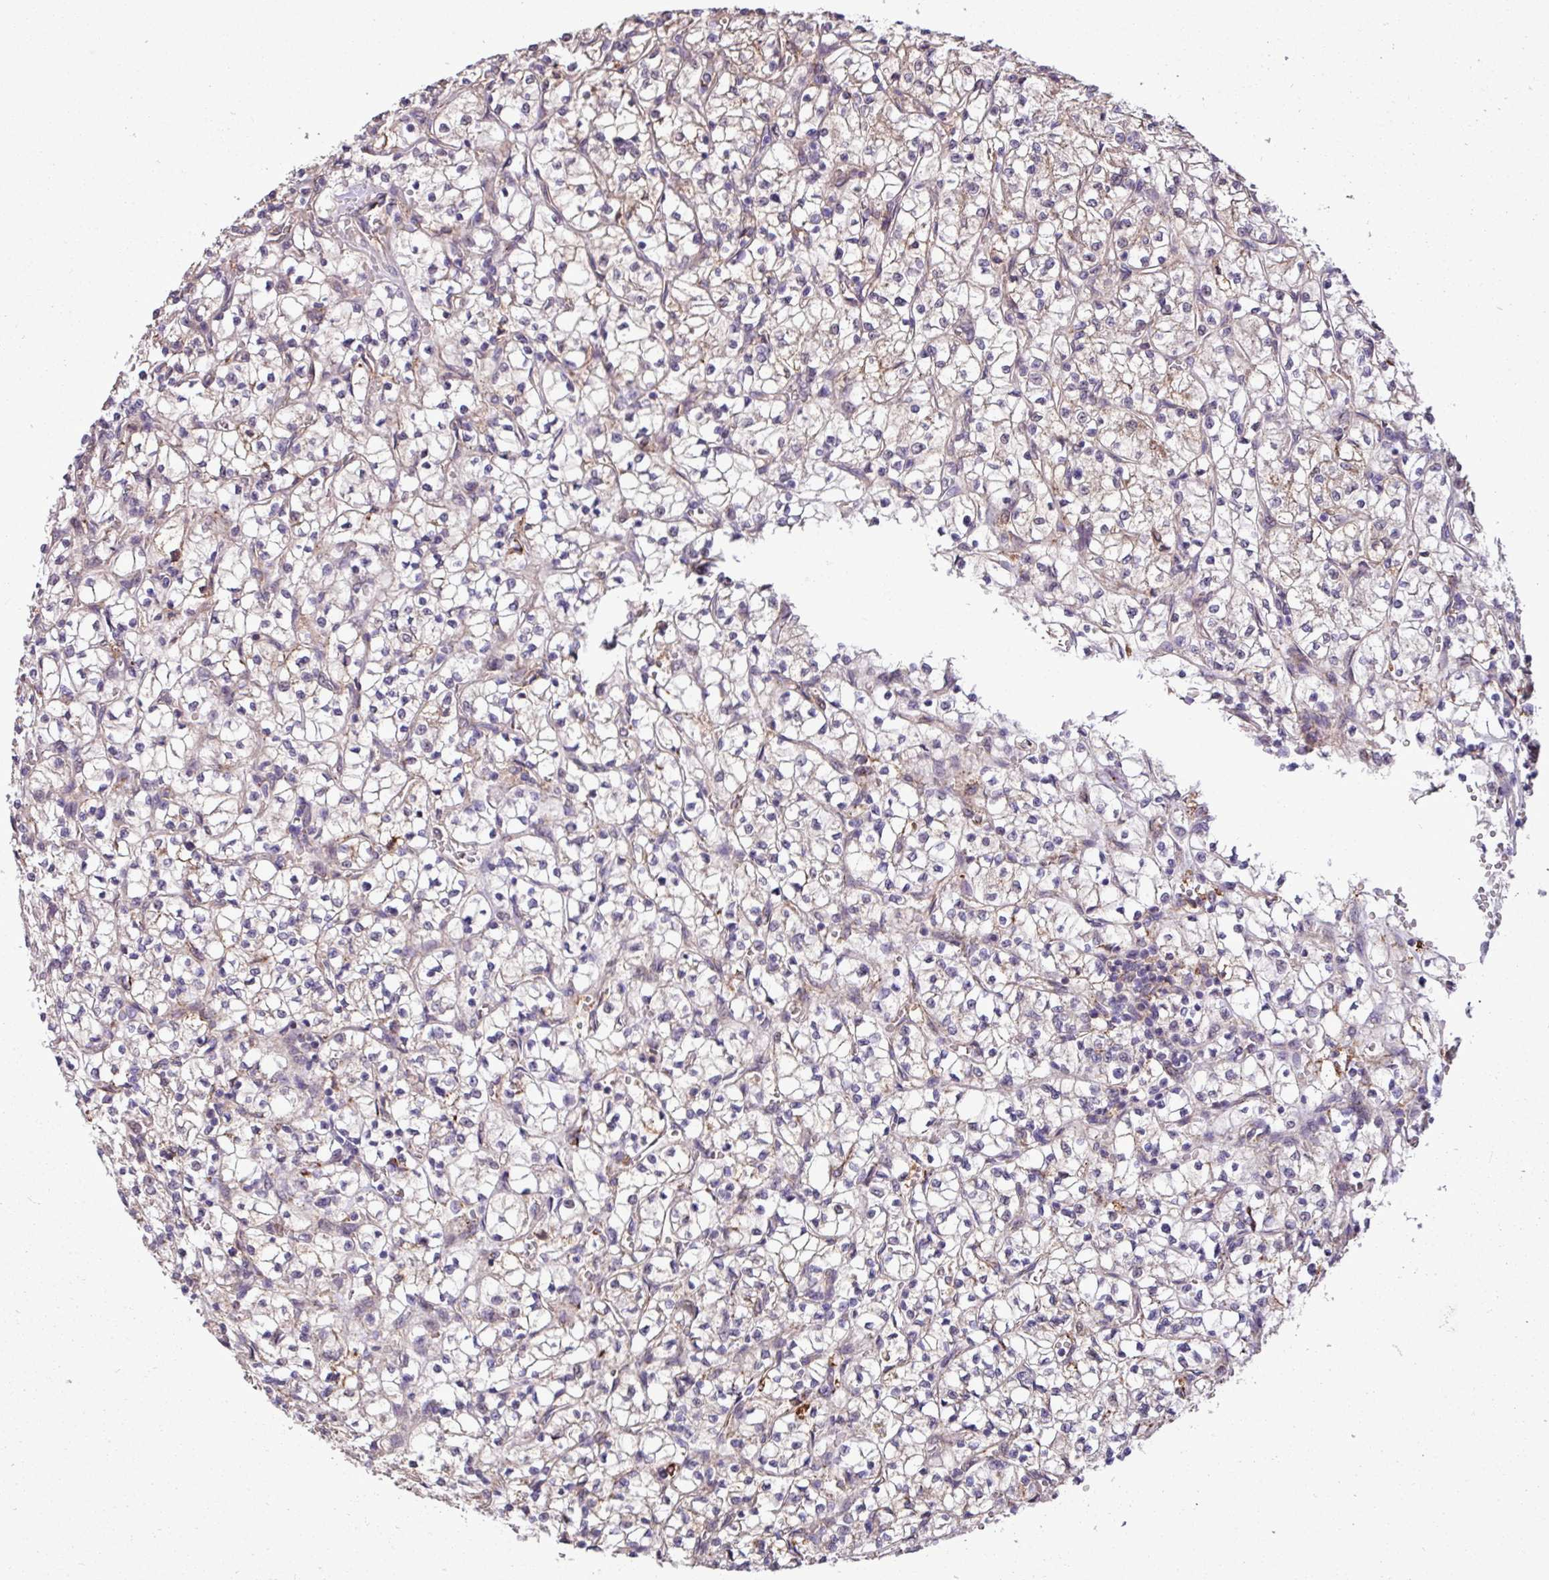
{"staining": {"intensity": "weak", "quantity": "25%-75%", "location": "cytoplasmic/membranous"}, "tissue": "renal cancer", "cell_type": "Tumor cells", "image_type": "cancer", "snomed": [{"axis": "morphology", "description": "Adenocarcinoma, NOS"}, {"axis": "topography", "description": "Kidney"}], "caption": "This is an image of immunohistochemistry staining of renal cancer, which shows weak positivity in the cytoplasmic/membranous of tumor cells.", "gene": "RPP25L", "patient": {"sex": "female", "age": 64}}